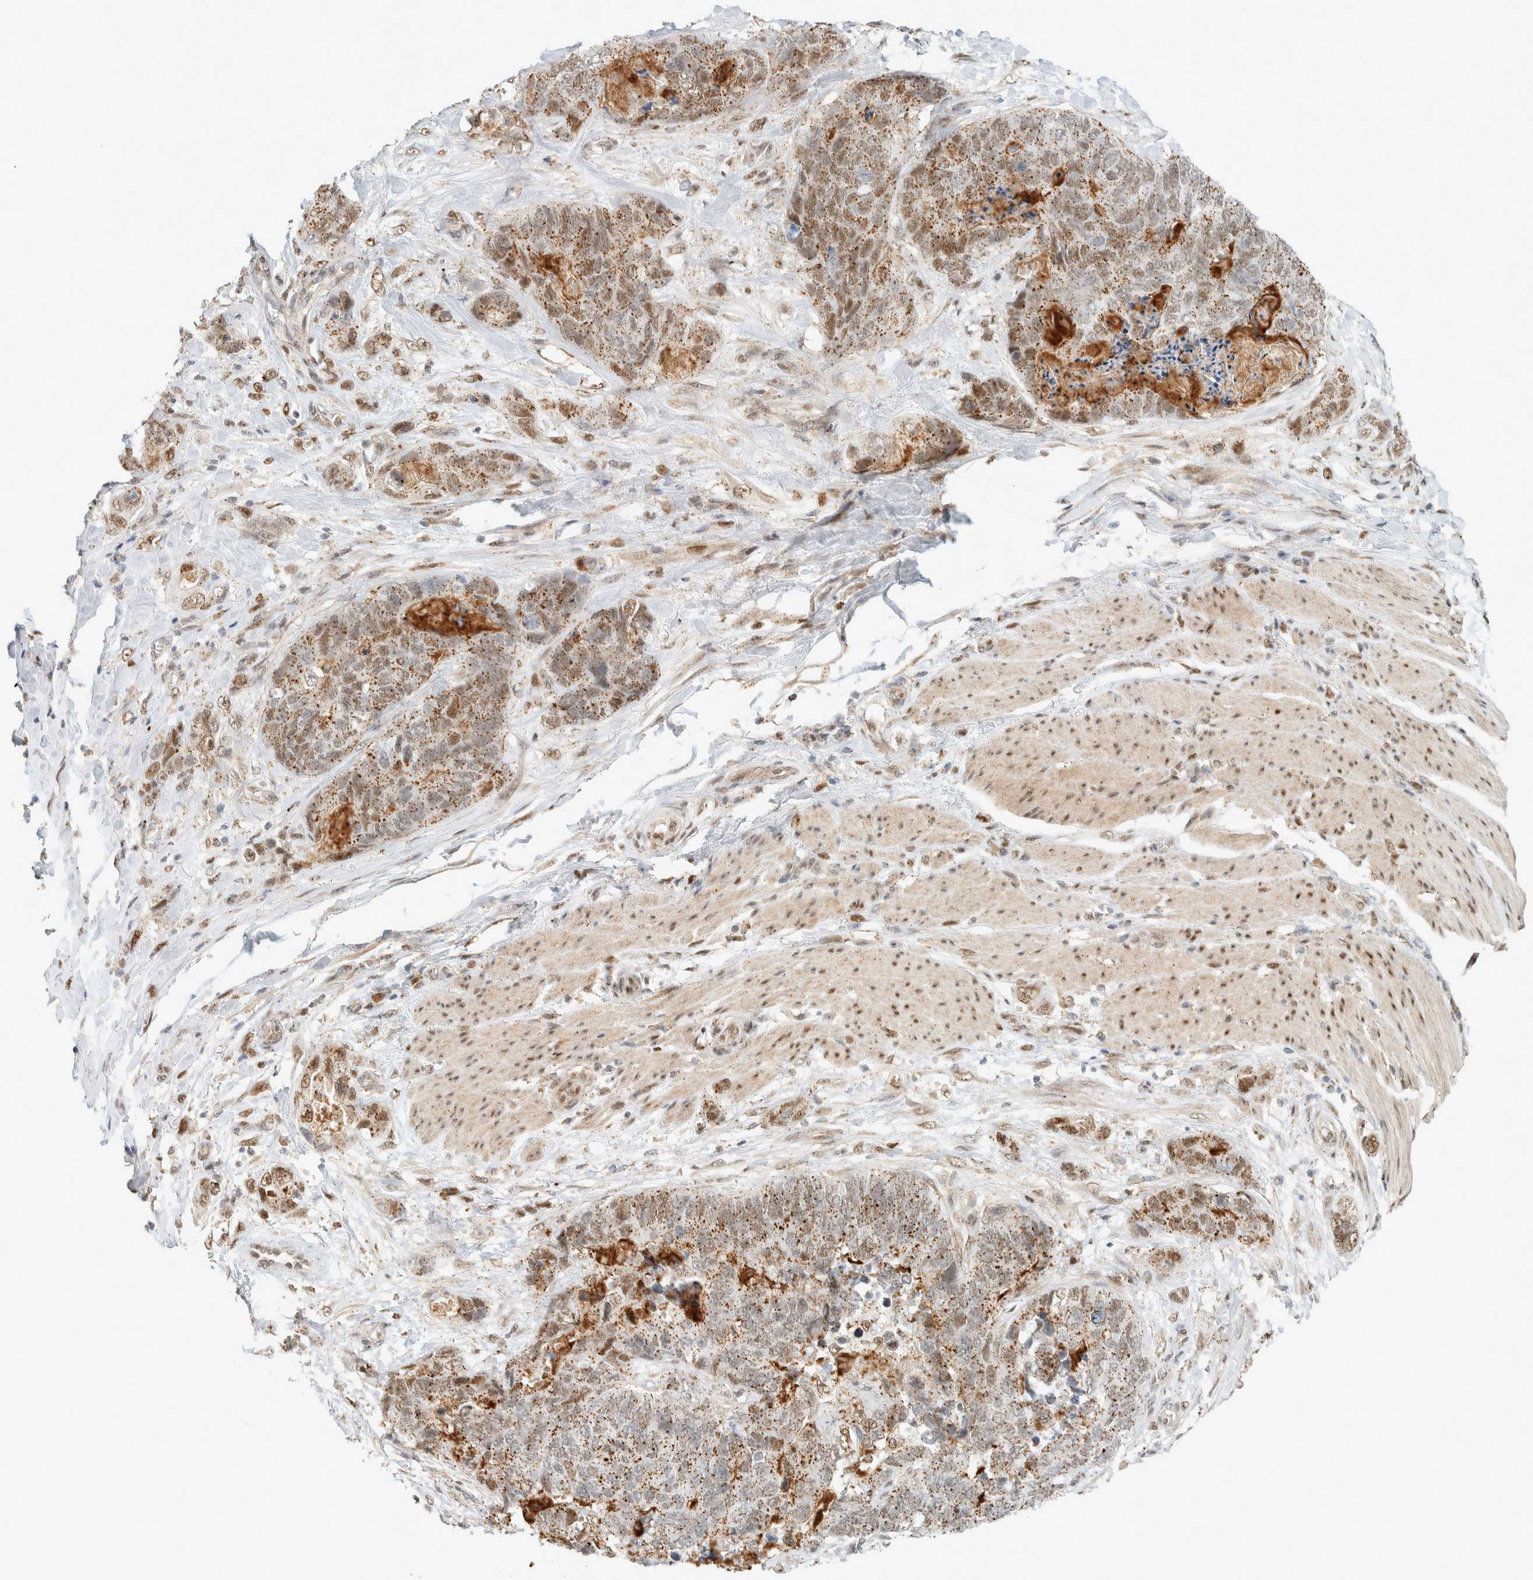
{"staining": {"intensity": "weak", "quantity": ">75%", "location": "cytoplasmic/membranous,nuclear"}, "tissue": "stomach cancer", "cell_type": "Tumor cells", "image_type": "cancer", "snomed": [{"axis": "morphology", "description": "Normal tissue, NOS"}, {"axis": "morphology", "description": "Adenocarcinoma, NOS"}, {"axis": "topography", "description": "Stomach"}], "caption": "IHC of human stomach cancer (adenocarcinoma) reveals low levels of weak cytoplasmic/membranous and nuclear staining in about >75% of tumor cells.", "gene": "TFE3", "patient": {"sex": "female", "age": 89}}